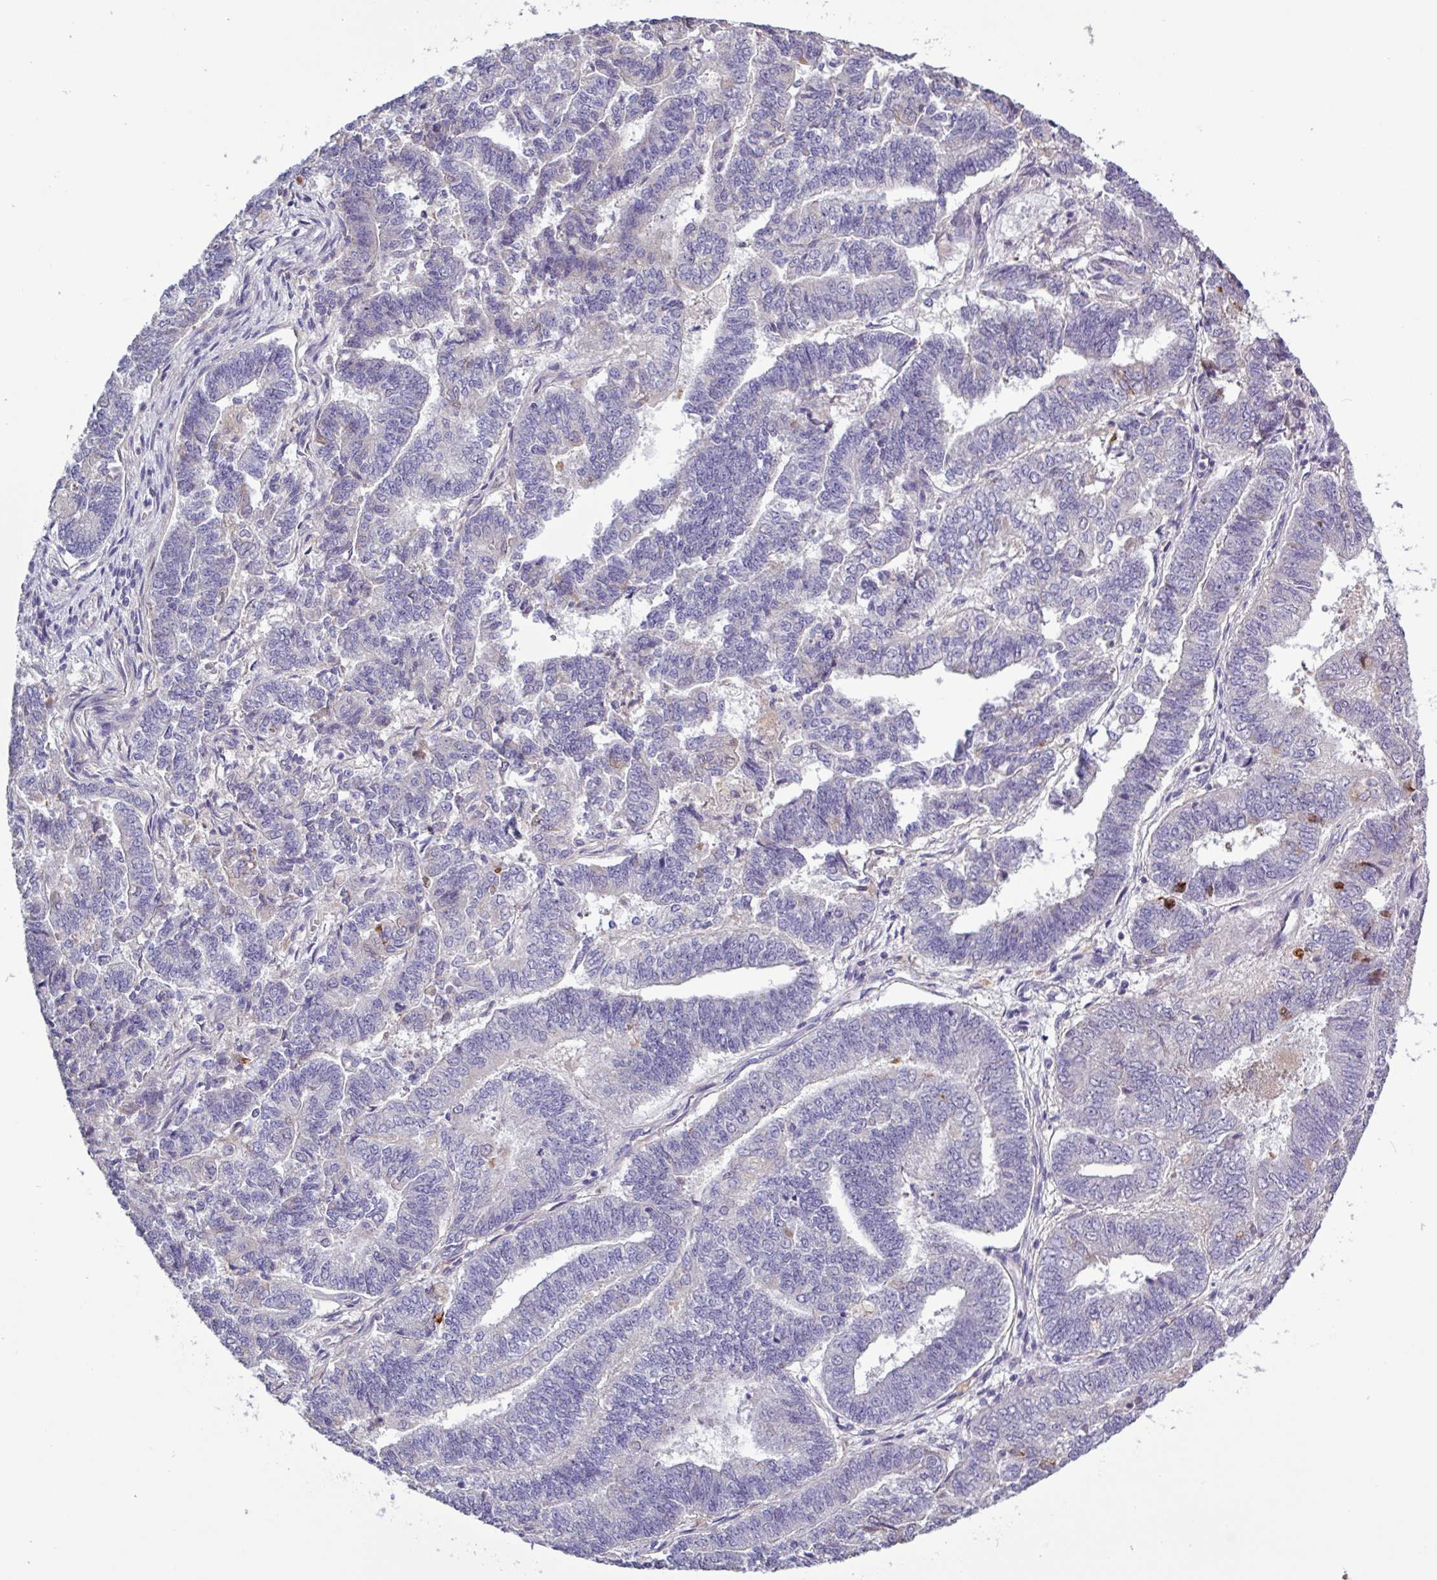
{"staining": {"intensity": "negative", "quantity": "none", "location": "none"}, "tissue": "endometrial cancer", "cell_type": "Tumor cells", "image_type": "cancer", "snomed": [{"axis": "morphology", "description": "Adenocarcinoma, NOS"}, {"axis": "topography", "description": "Endometrium"}], "caption": "DAB (3,3'-diaminobenzidine) immunohistochemical staining of endometrial cancer exhibits no significant positivity in tumor cells.", "gene": "SFTPB", "patient": {"sex": "female", "age": 72}}